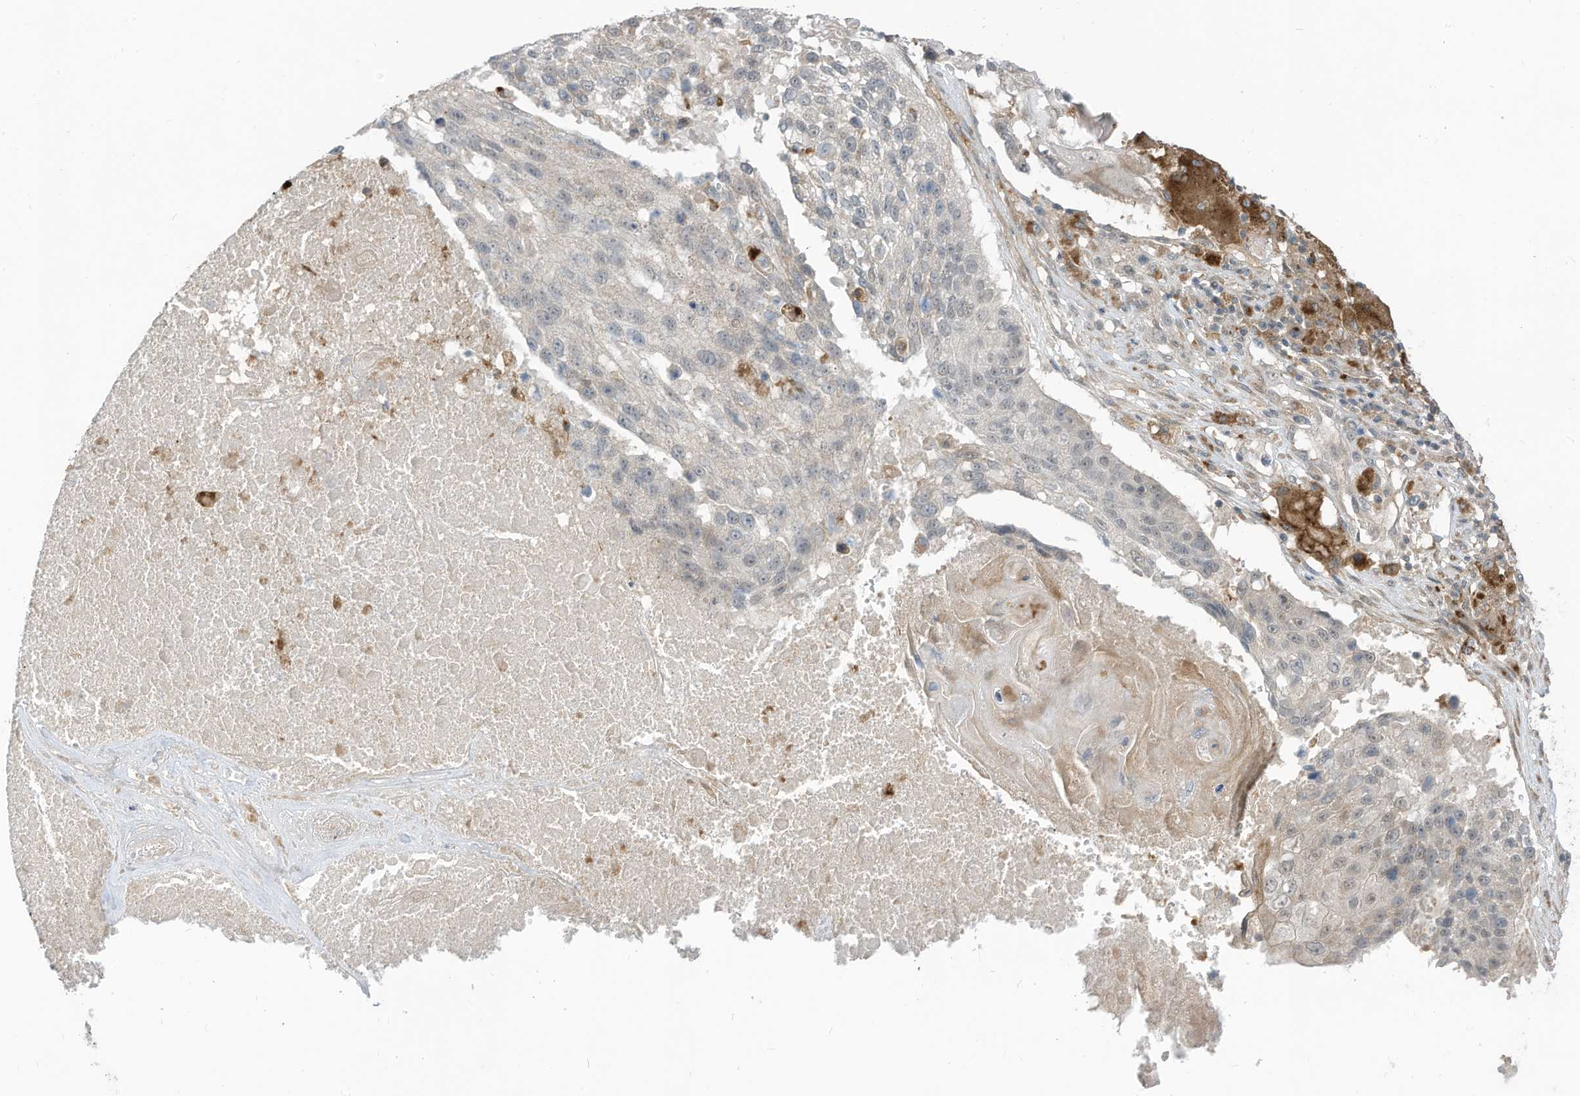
{"staining": {"intensity": "negative", "quantity": "none", "location": "none"}, "tissue": "lung cancer", "cell_type": "Tumor cells", "image_type": "cancer", "snomed": [{"axis": "morphology", "description": "Squamous cell carcinoma, NOS"}, {"axis": "topography", "description": "Lung"}], "caption": "A high-resolution photomicrograph shows immunohistochemistry staining of squamous cell carcinoma (lung), which demonstrates no significant staining in tumor cells.", "gene": "DZIP3", "patient": {"sex": "male", "age": 61}}